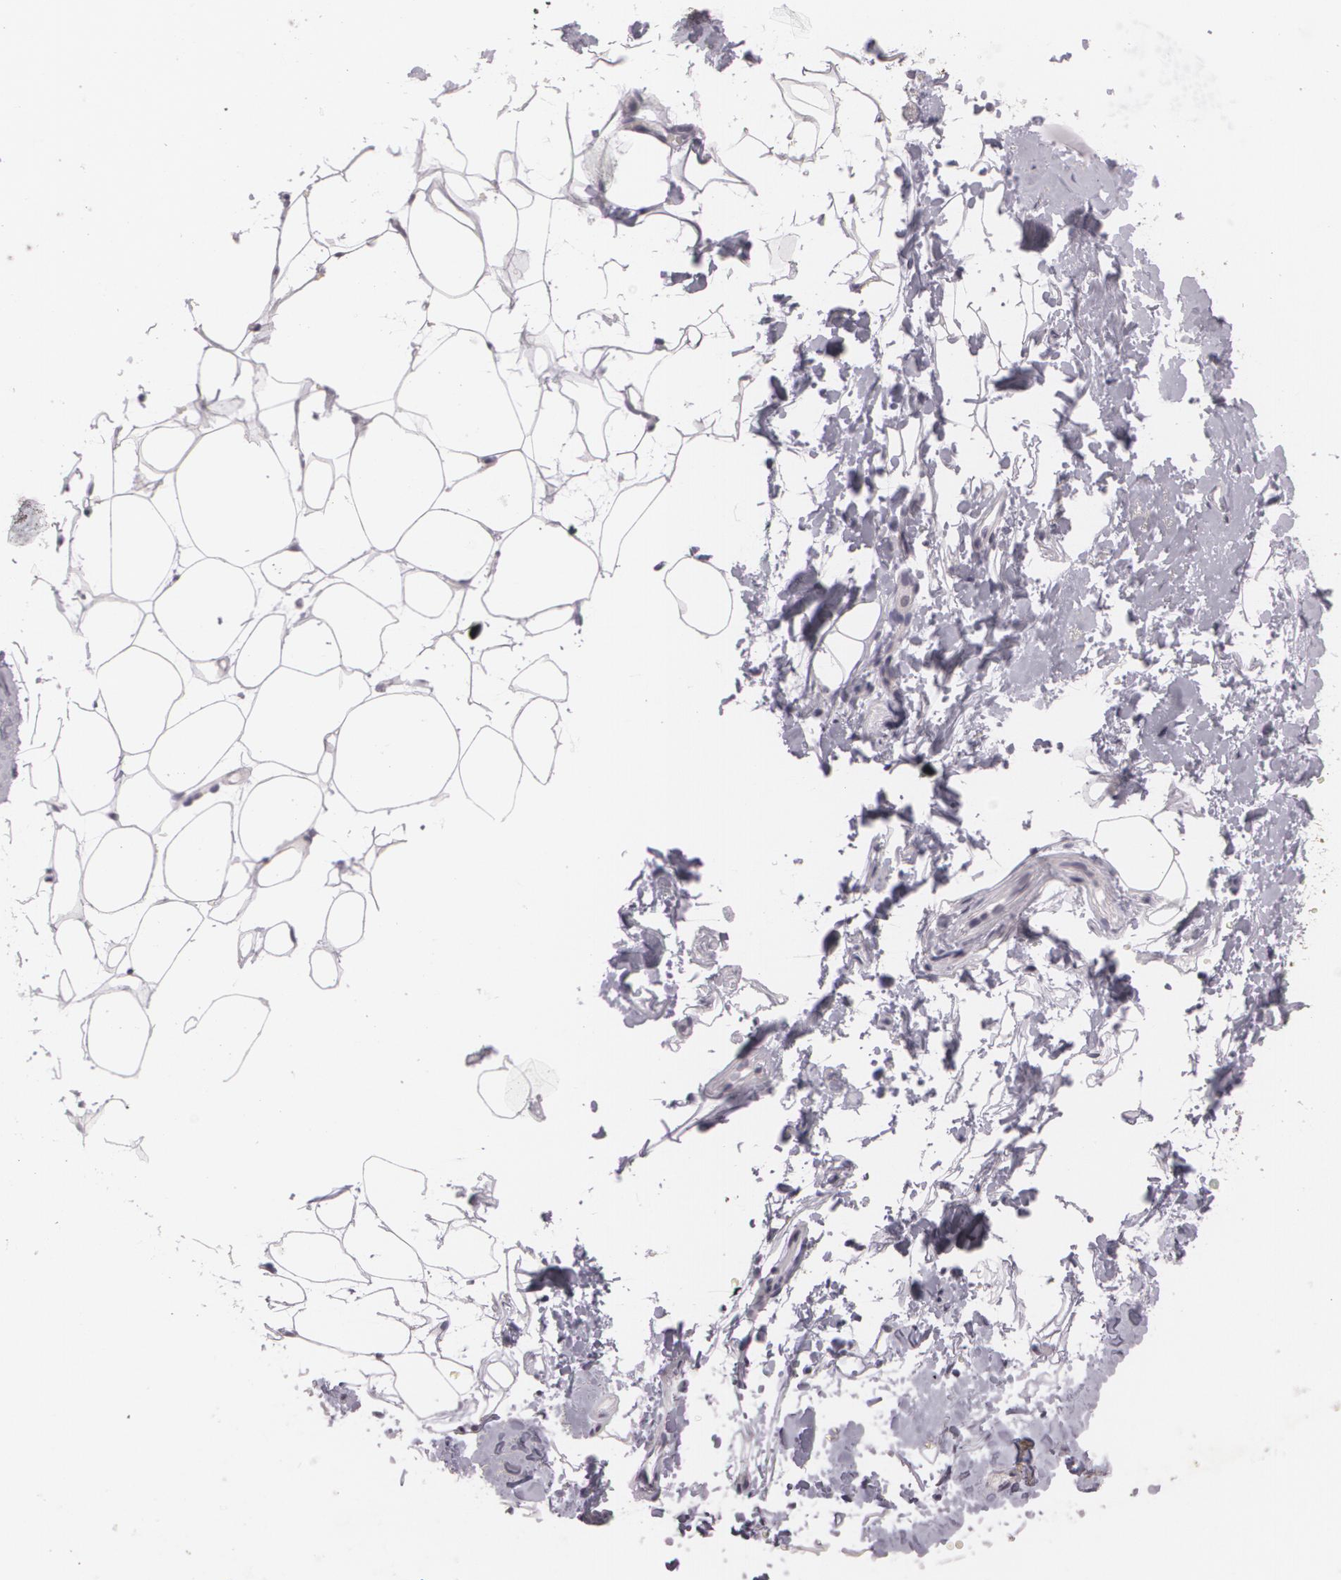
{"staining": {"intensity": "negative", "quantity": "none", "location": "none"}, "tissue": "adipose tissue", "cell_type": "Adipocytes", "image_type": "normal", "snomed": [{"axis": "morphology", "description": "Normal tissue, NOS"}, {"axis": "morphology", "description": "Fibrosis, NOS"}, {"axis": "topography", "description": "Breast"}], "caption": "A histopathology image of human adipose tissue is negative for staining in adipocytes. (DAB immunohistochemistry, high magnification).", "gene": "MAP2", "patient": {"sex": "female", "age": 24}}